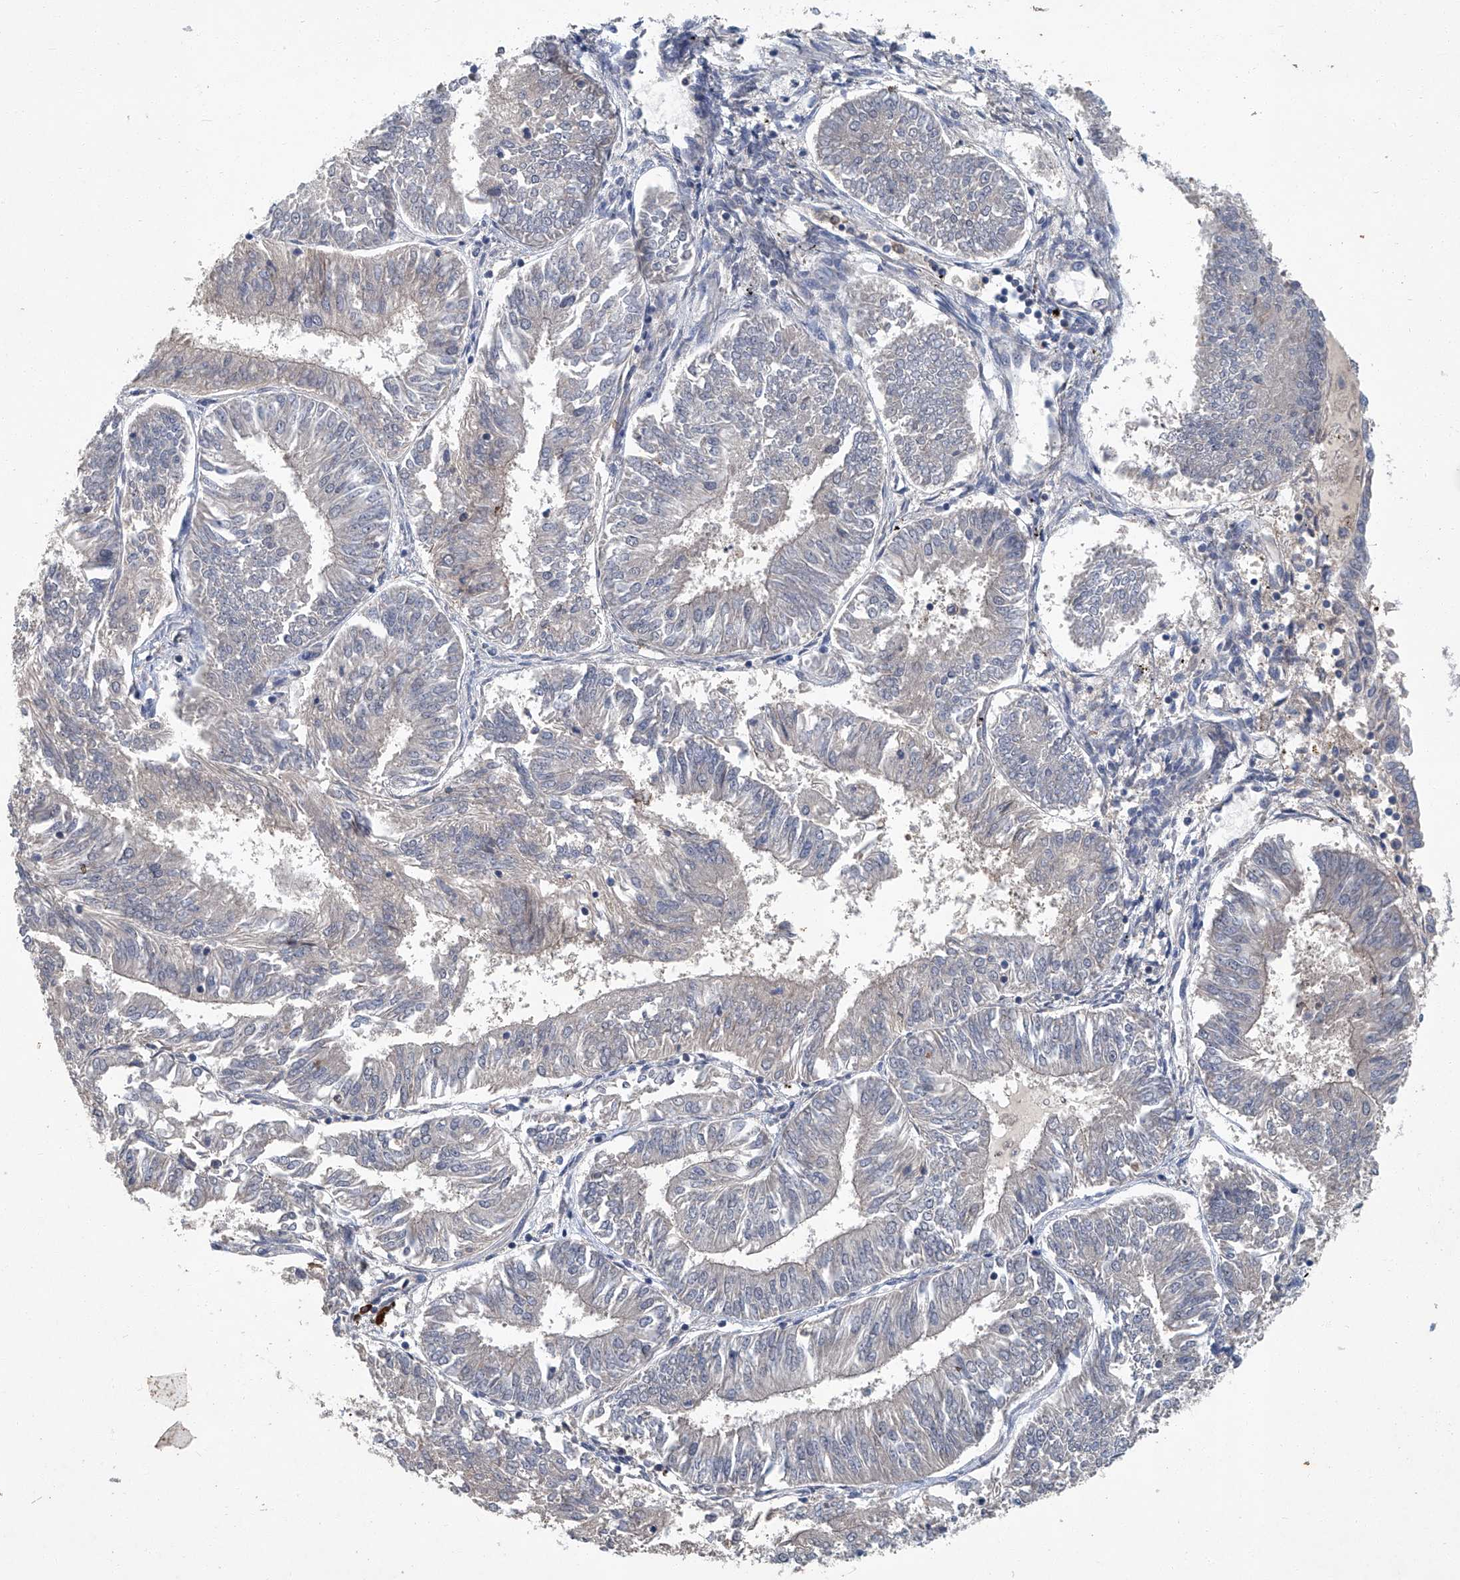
{"staining": {"intensity": "negative", "quantity": "none", "location": "none"}, "tissue": "endometrial cancer", "cell_type": "Tumor cells", "image_type": "cancer", "snomed": [{"axis": "morphology", "description": "Adenocarcinoma, NOS"}, {"axis": "topography", "description": "Endometrium"}], "caption": "DAB (3,3'-diaminobenzidine) immunohistochemical staining of human endometrial cancer demonstrates no significant staining in tumor cells. (DAB immunohistochemistry visualized using brightfield microscopy, high magnification).", "gene": "ANKRD34A", "patient": {"sex": "female", "age": 58}}